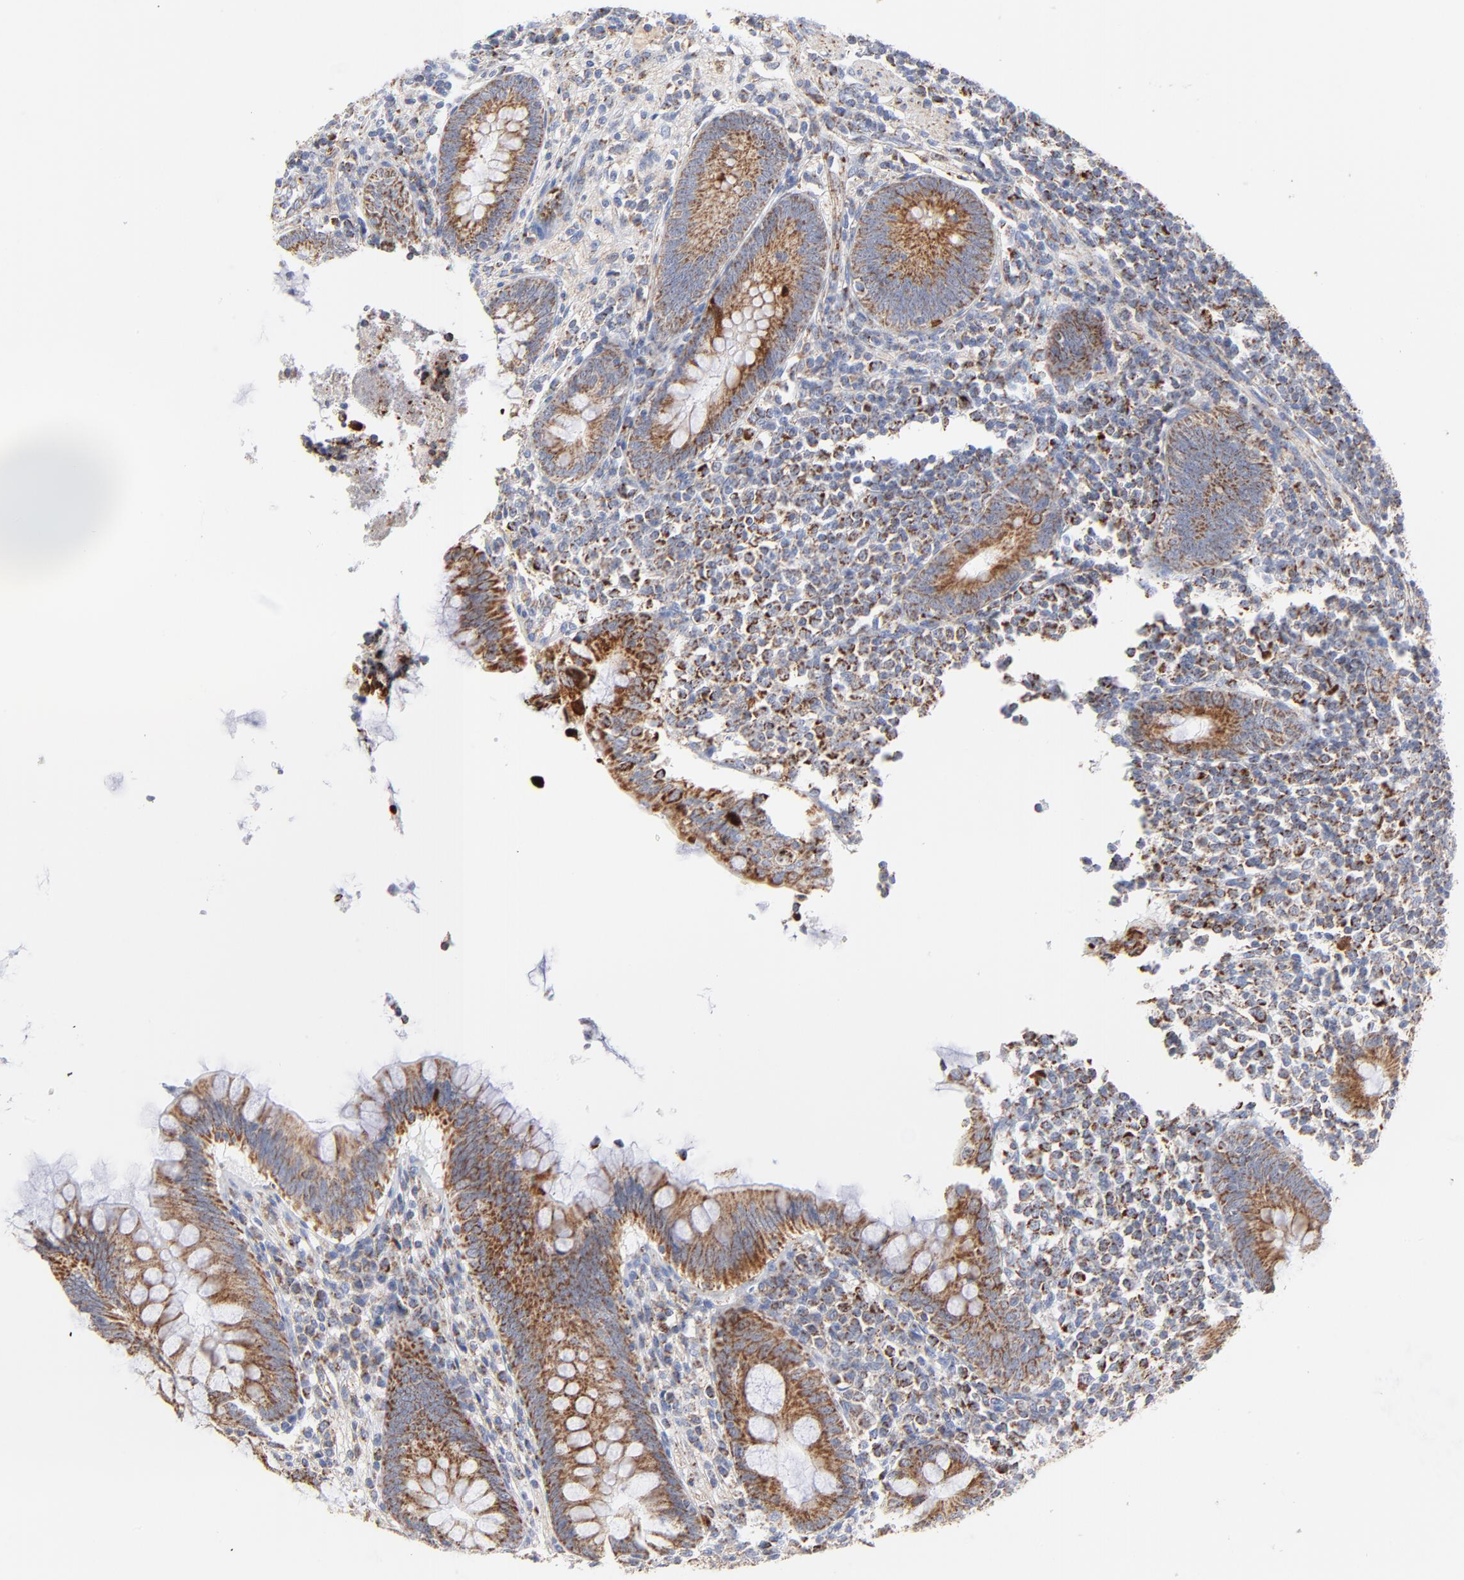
{"staining": {"intensity": "strong", "quantity": ">75%", "location": "cytoplasmic/membranous"}, "tissue": "appendix", "cell_type": "Glandular cells", "image_type": "normal", "snomed": [{"axis": "morphology", "description": "Normal tissue, NOS"}, {"axis": "topography", "description": "Appendix"}], "caption": "The histopathology image reveals staining of unremarkable appendix, revealing strong cytoplasmic/membranous protein staining (brown color) within glandular cells.", "gene": "DIABLO", "patient": {"sex": "female", "age": 66}}